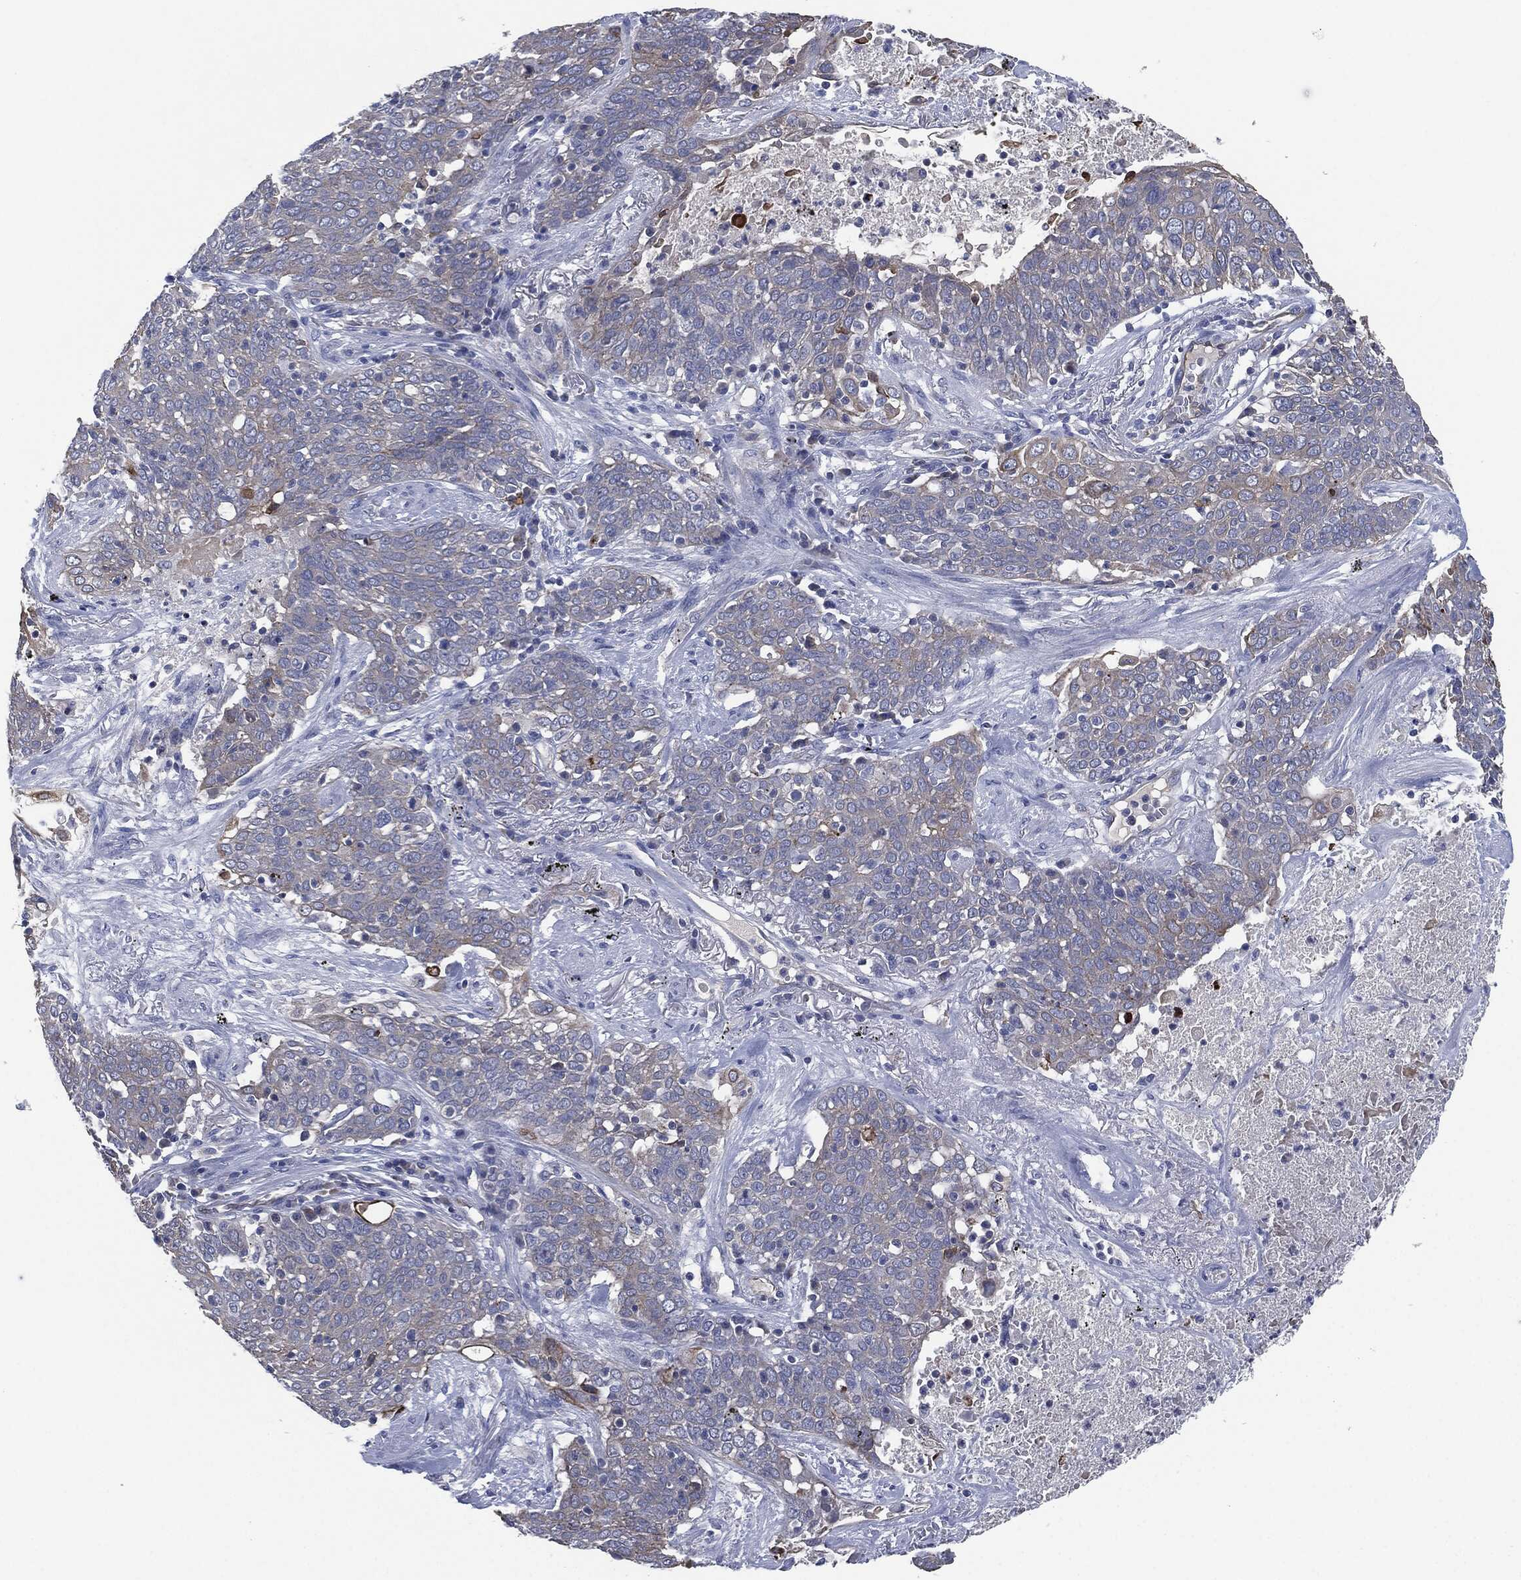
{"staining": {"intensity": "moderate", "quantity": "25%-75%", "location": "cytoplasmic/membranous"}, "tissue": "lung cancer", "cell_type": "Tumor cells", "image_type": "cancer", "snomed": [{"axis": "morphology", "description": "Squamous cell carcinoma, NOS"}, {"axis": "topography", "description": "Lung"}], "caption": "DAB immunohistochemical staining of lung cancer (squamous cell carcinoma) shows moderate cytoplasmic/membranous protein expression in approximately 25%-75% of tumor cells.", "gene": "SHROOM2", "patient": {"sex": "male", "age": 82}}